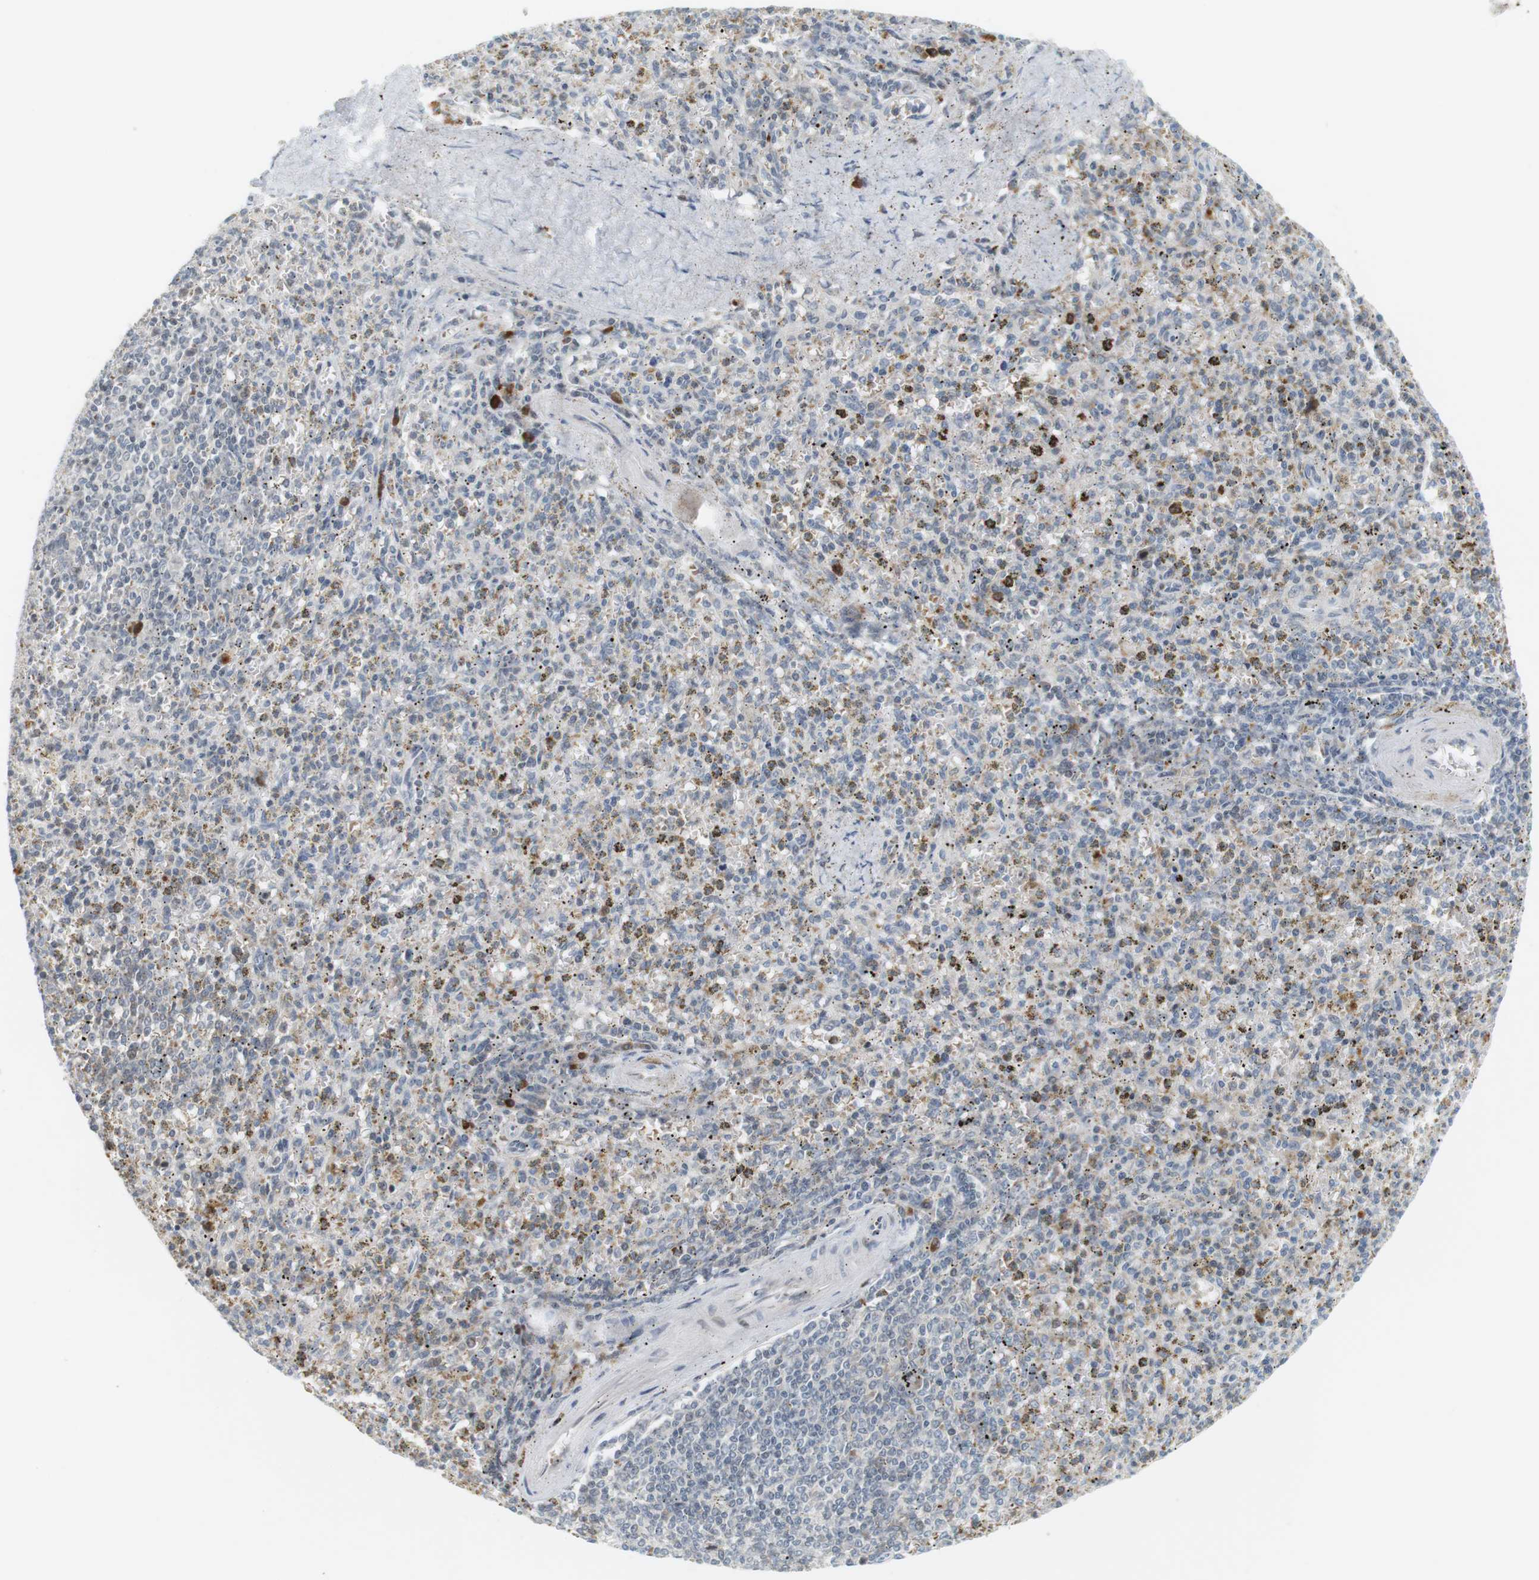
{"staining": {"intensity": "weak", "quantity": "25%-75%", "location": "cytoplasmic/membranous,nuclear"}, "tissue": "spleen", "cell_type": "Cells in red pulp", "image_type": "normal", "snomed": [{"axis": "morphology", "description": "Normal tissue, NOS"}, {"axis": "topography", "description": "Spleen"}], "caption": "The immunohistochemical stain highlights weak cytoplasmic/membranous,nuclear expression in cells in red pulp of unremarkable spleen. (Brightfield microscopy of DAB IHC at high magnification).", "gene": "DMC1", "patient": {"sex": "male", "age": 72}}